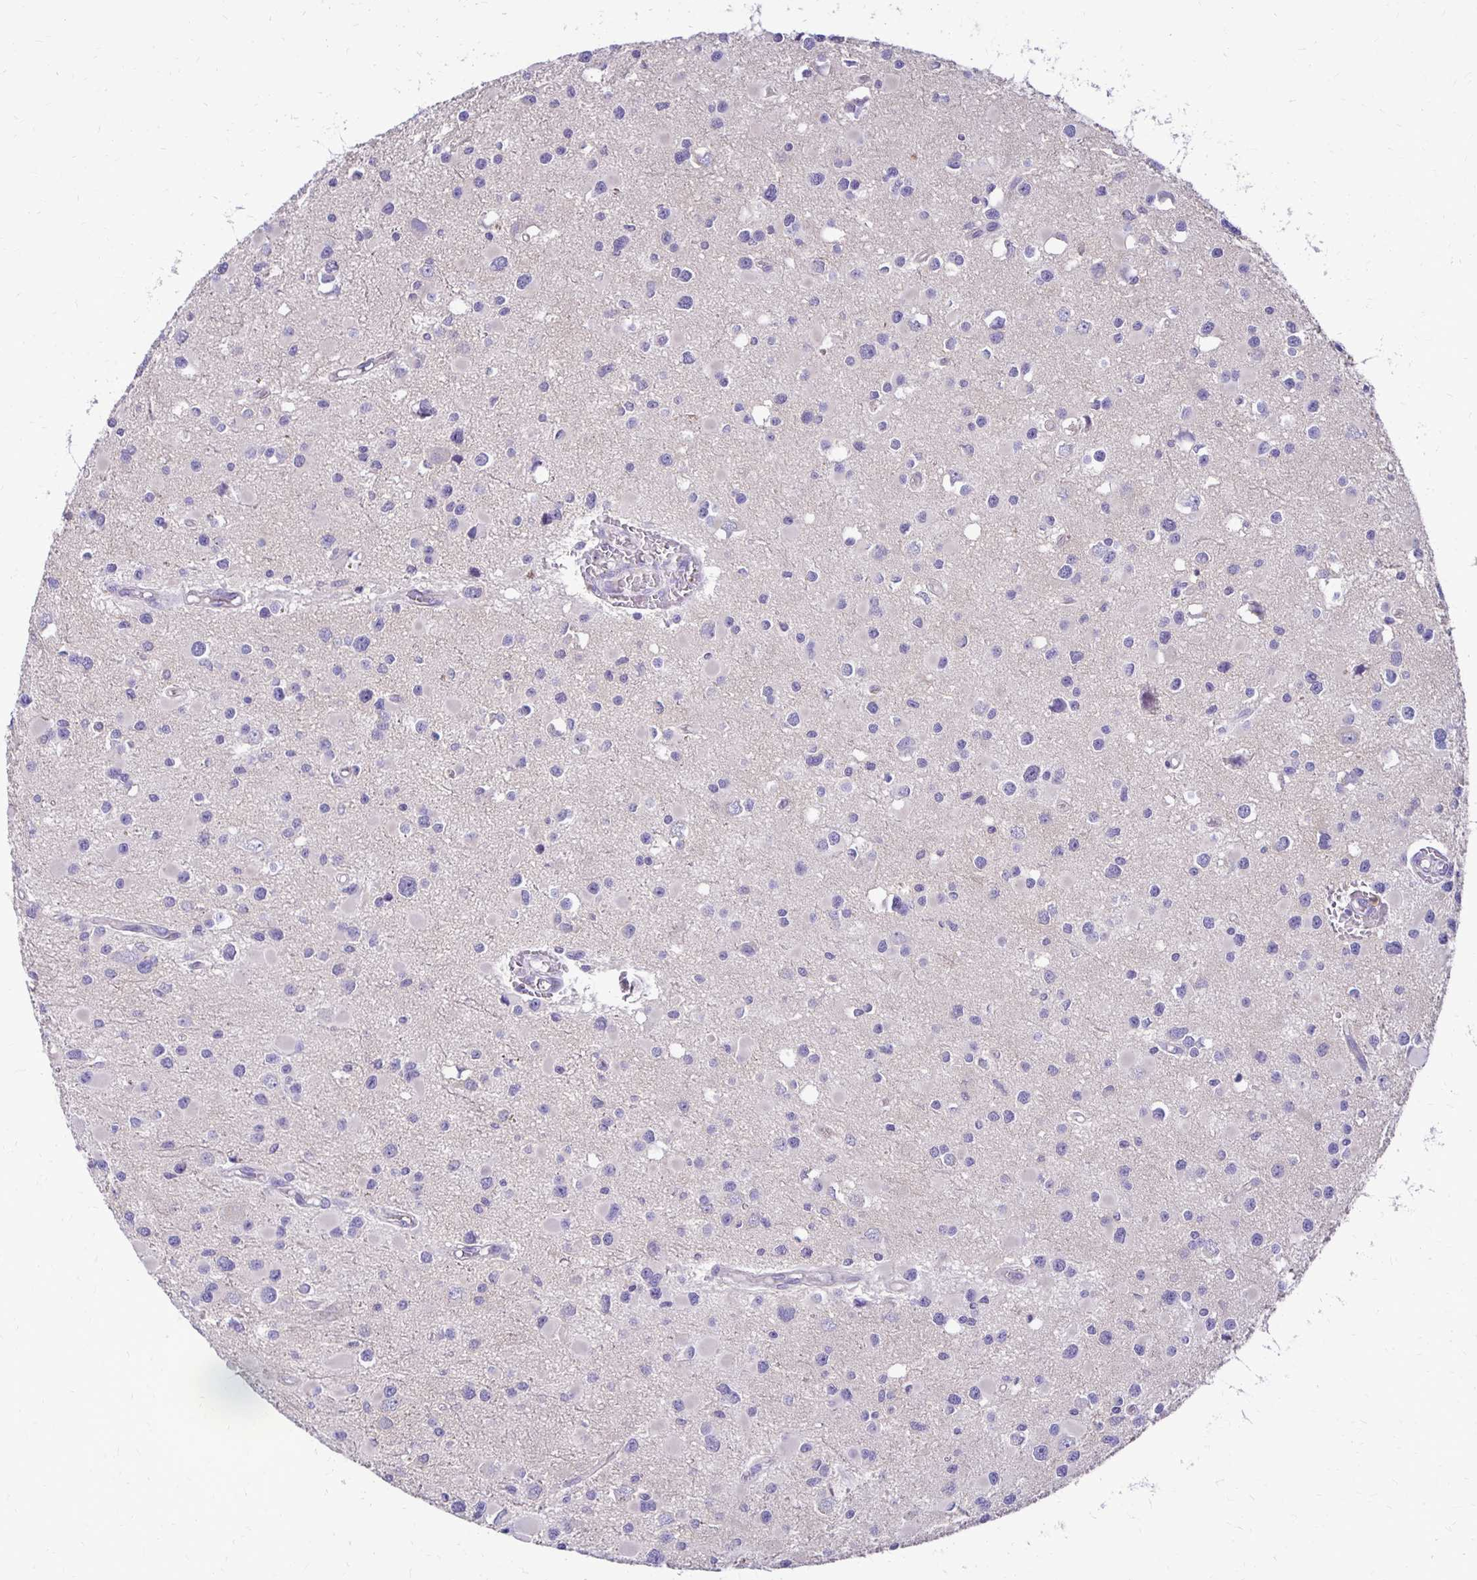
{"staining": {"intensity": "negative", "quantity": "none", "location": "none"}, "tissue": "glioma", "cell_type": "Tumor cells", "image_type": "cancer", "snomed": [{"axis": "morphology", "description": "Glioma, malignant, High grade"}, {"axis": "topography", "description": "Brain"}], "caption": "Immunohistochemistry (IHC) of human glioma shows no expression in tumor cells.", "gene": "TTYH1", "patient": {"sex": "male", "age": 54}}